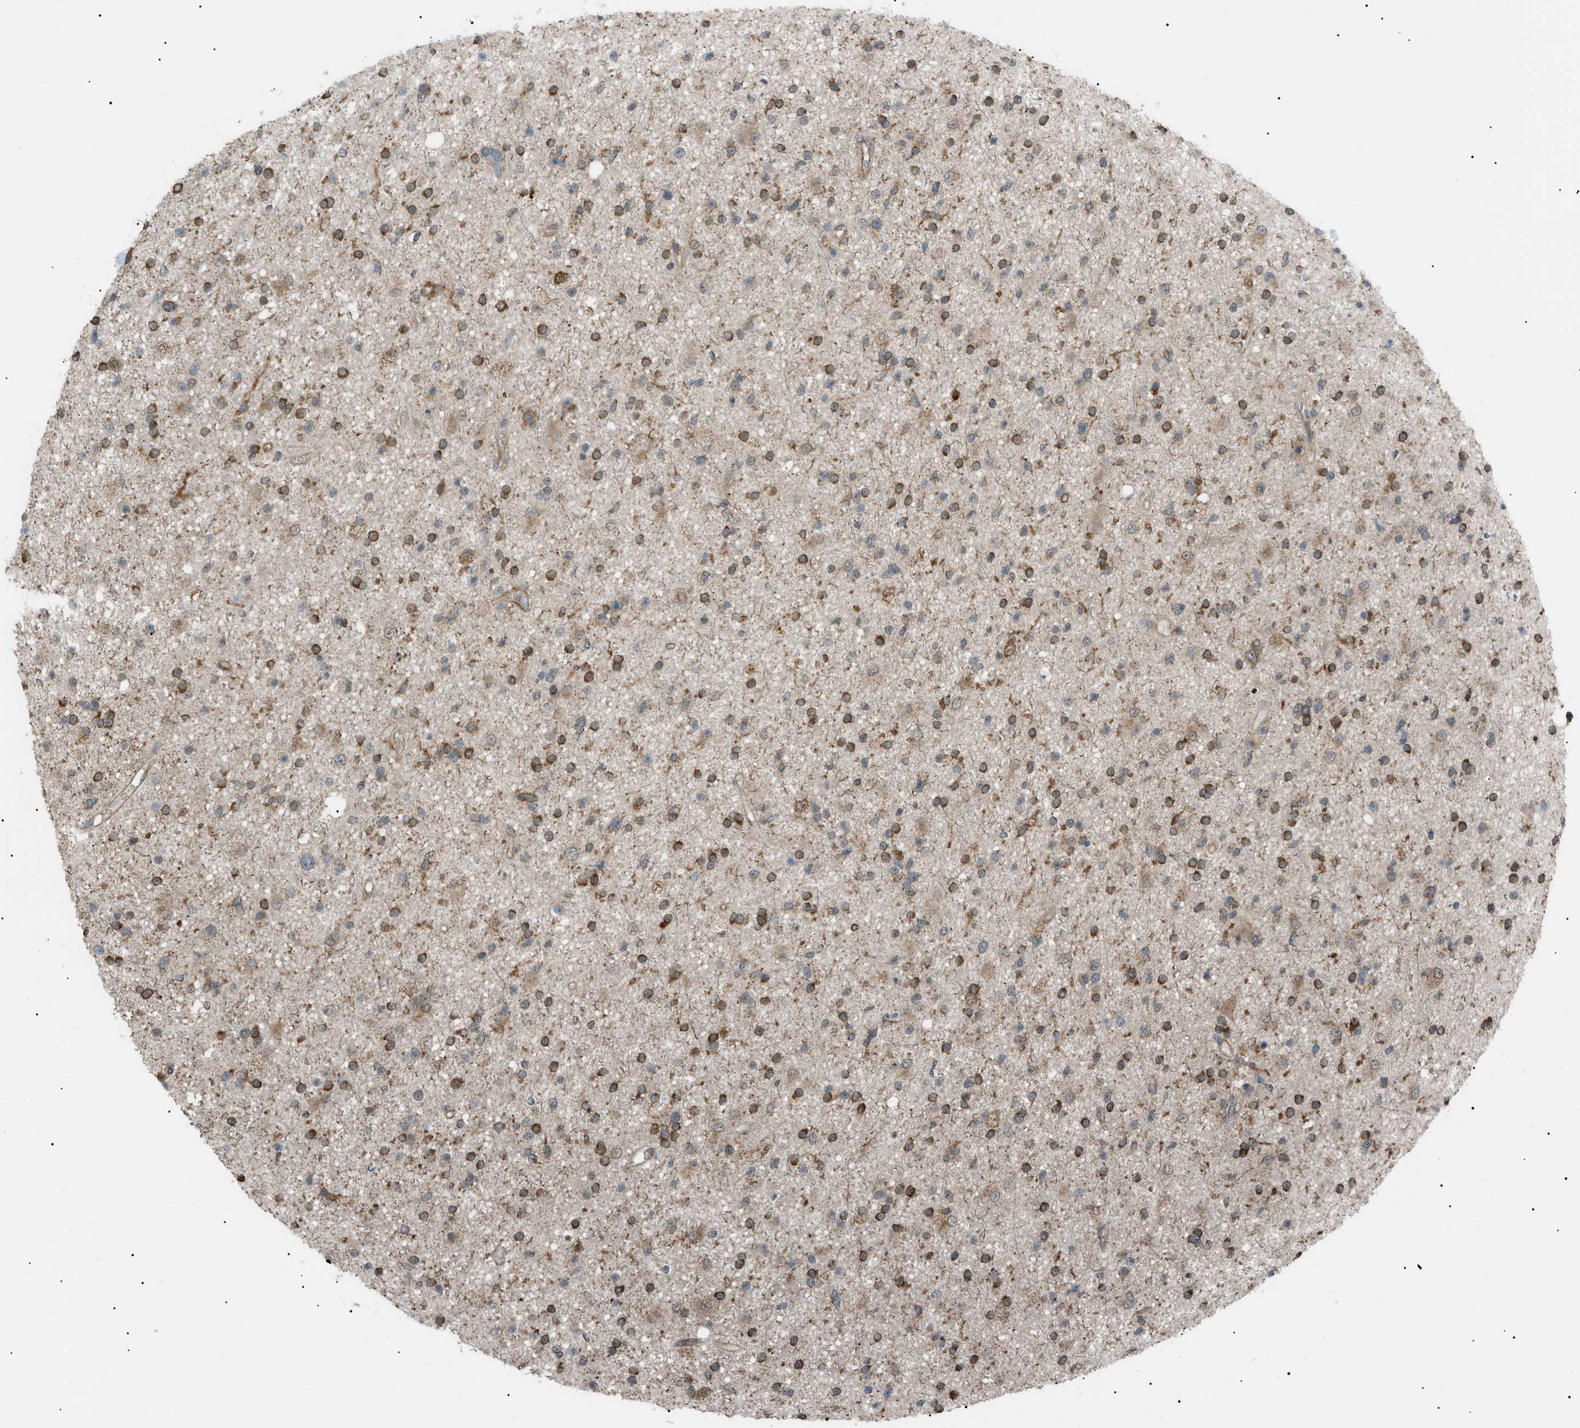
{"staining": {"intensity": "moderate", "quantity": "25%-75%", "location": "cytoplasmic/membranous"}, "tissue": "glioma", "cell_type": "Tumor cells", "image_type": "cancer", "snomed": [{"axis": "morphology", "description": "Glioma, malignant, High grade"}, {"axis": "topography", "description": "Brain"}], "caption": "The immunohistochemical stain shows moderate cytoplasmic/membranous staining in tumor cells of high-grade glioma (malignant) tissue. (DAB (3,3'-diaminobenzidine) IHC with brightfield microscopy, high magnification).", "gene": "LPIN2", "patient": {"sex": "male", "age": 33}}